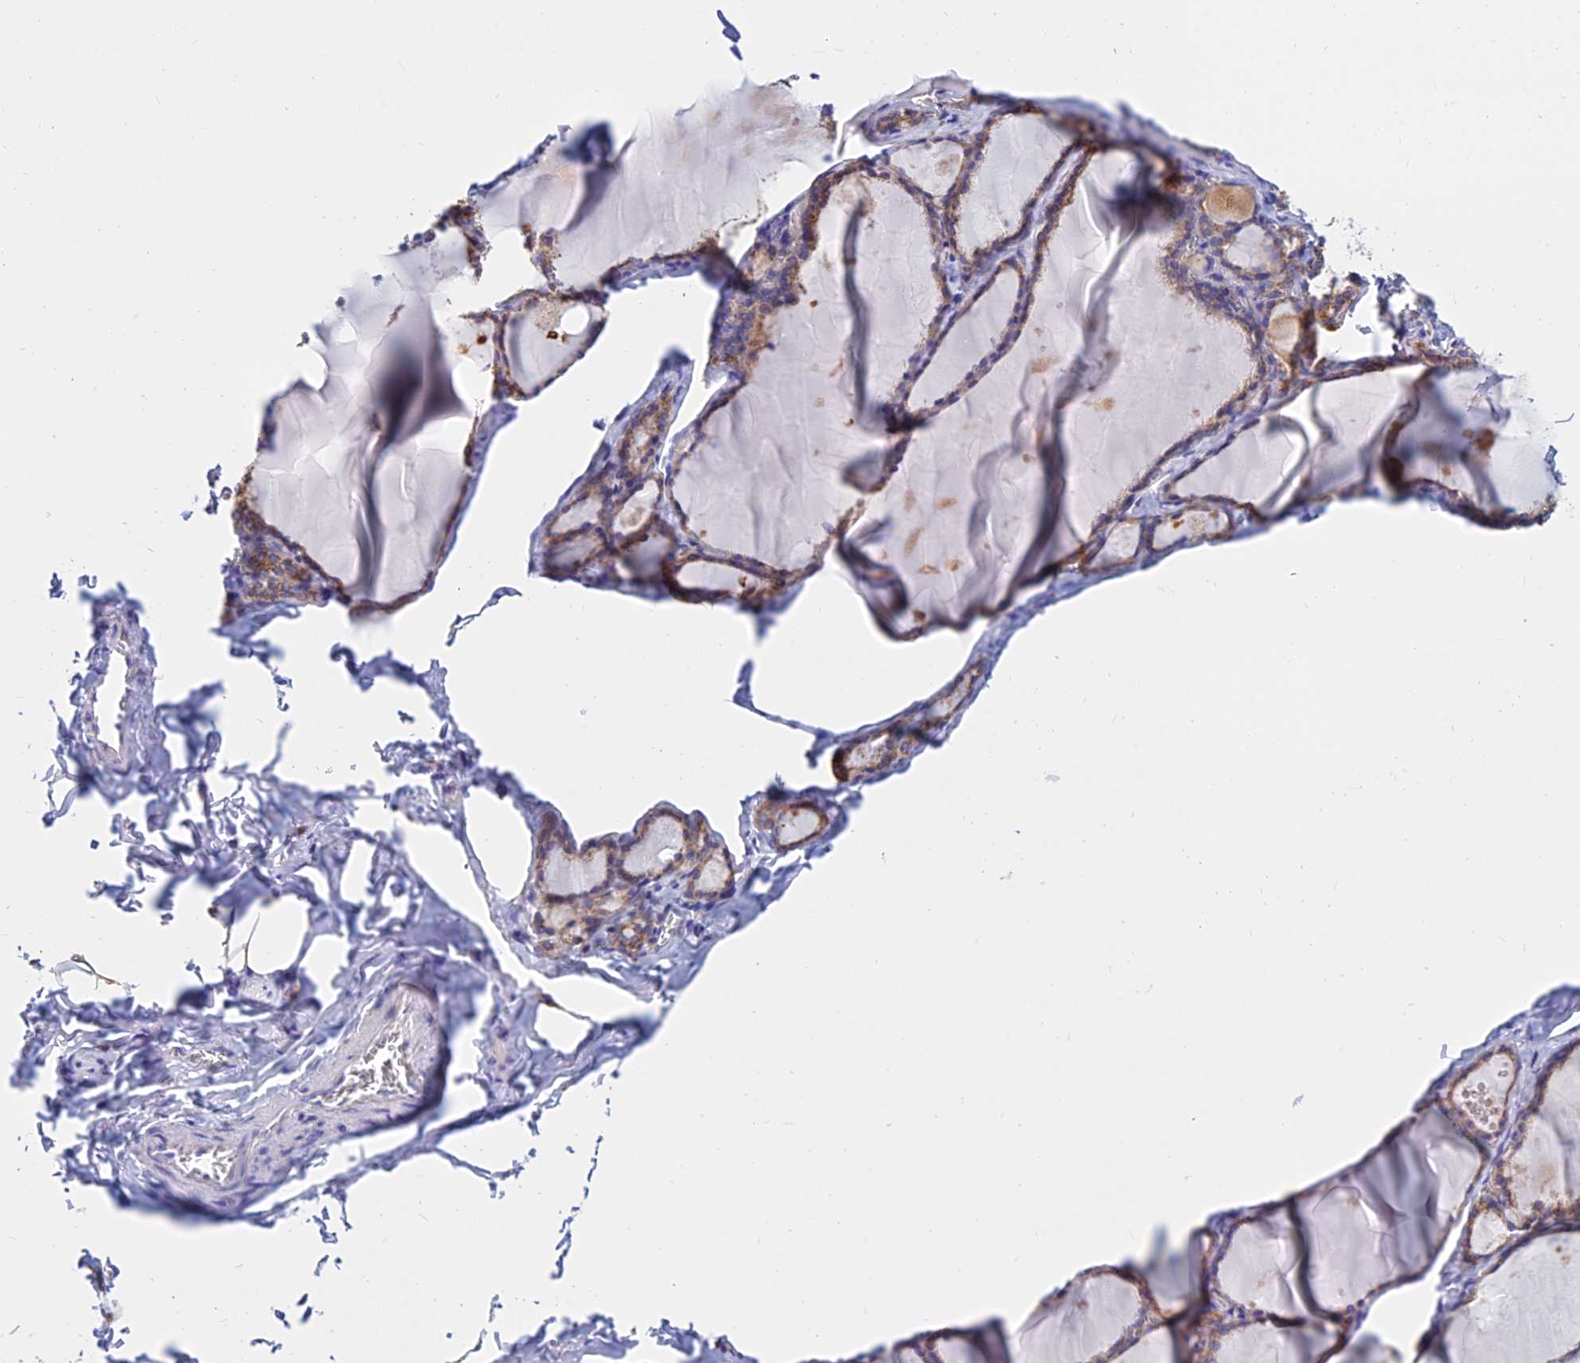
{"staining": {"intensity": "moderate", "quantity": "25%-75%", "location": "cytoplasmic/membranous"}, "tissue": "thyroid gland", "cell_type": "Glandular cells", "image_type": "normal", "snomed": [{"axis": "morphology", "description": "Normal tissue, NOS"}, {"axis": "topography", "description": "Thyroid gland"}], "caption": "Immunohistochemistry (IHC) (DAB (3,3'-diaminobenzidine)) staining of normal thyroid gland displays moderate cytoplasmic/membranous protein positivity in approximately 25%-75% of glandular cells.", "gene": "MGST1", "patient": {"sex": "male", "age": 56}}